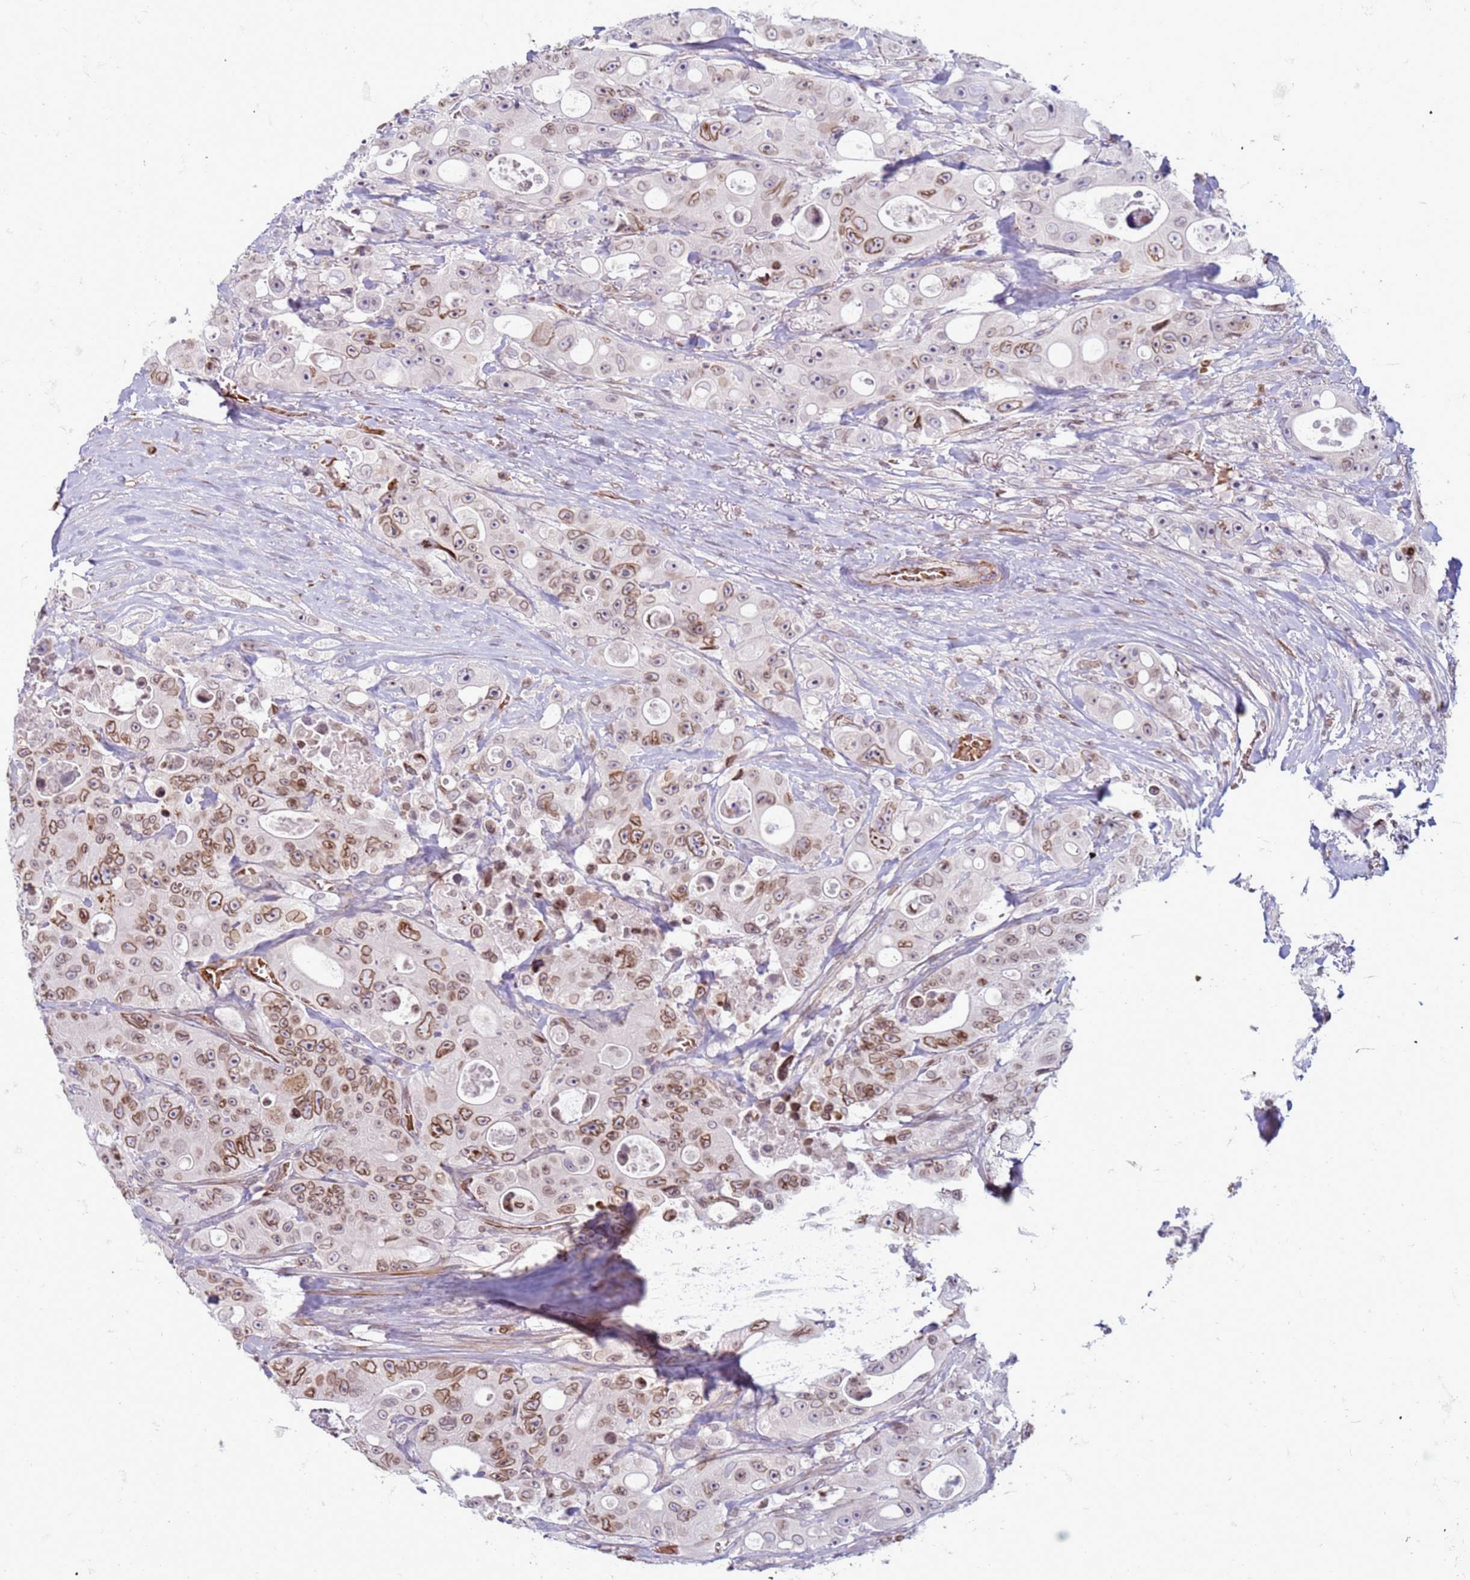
{"staining": {"intensity": "moderate", "quantity": ">75%", "location": "cytoplasmic/membranous,nuclear"}, "tissue": "colorectal cancer", "cell_type": "Tumor cells", "image_type": "cancer", "snomed": [{"axis": "morphology", "description": "Adenocarcinoma, NOS"}, {"axis": "topography", "description": "Colon"}], "caption": "Colorectal adenocarcinoma tissue demonstrates moderate cytoplasmic/membranous and nuclear staining in about >75% of tumor cells, visualized by immunohistochemistry. Nuclei are stained in blue.", "gene": "METTL25B", "patient": {"sex": "female", "age": 46}}